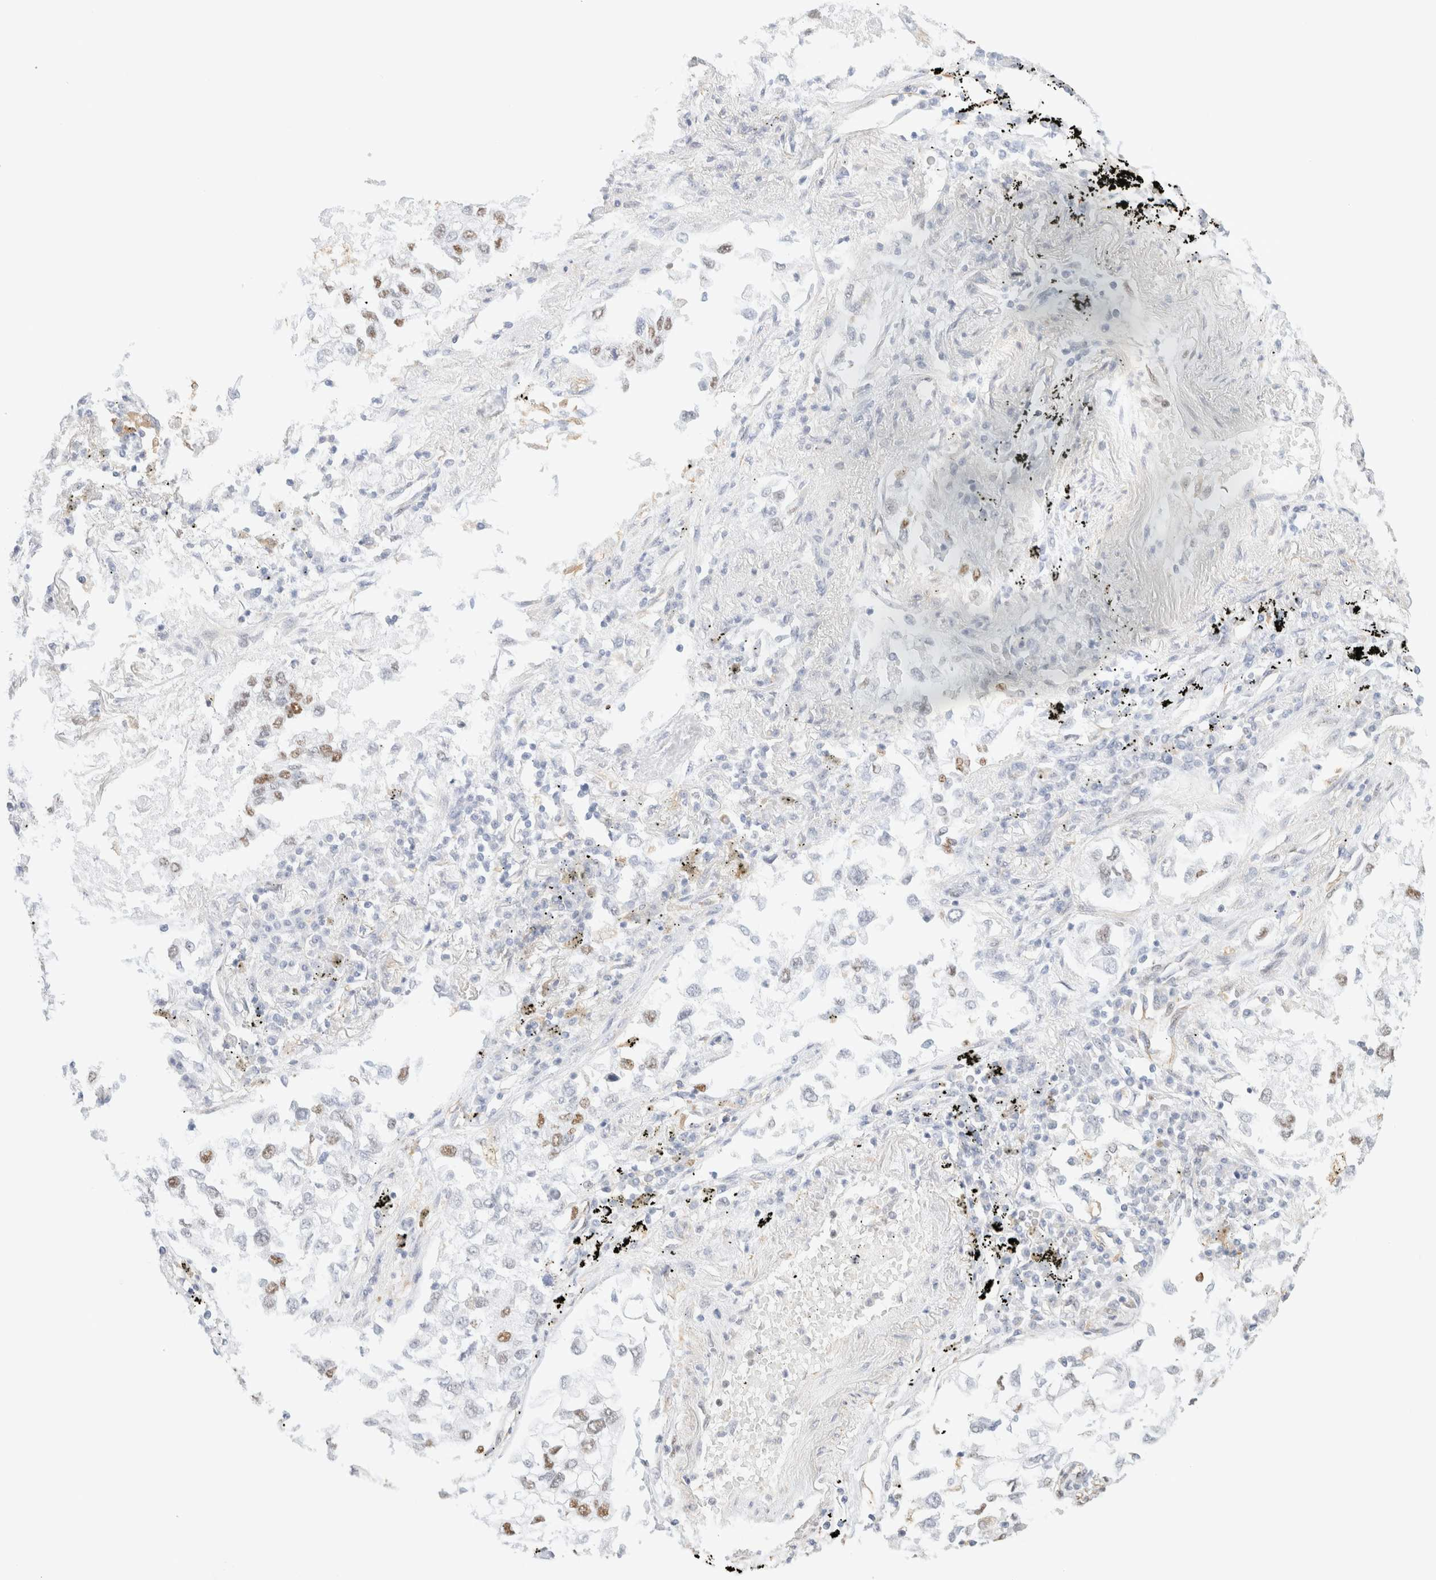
{"staining": {"intensity": "moderate", "quantity": "<25%", "location": "nuclear"}, "tissue": "lung cancer", "cell_type": "Tumor cells", "image_type": "cancer", "snomed": [{"axis": "morphology", "description": "Inflammation, NOS"}, {"axis": "morphology", "description": "Adenocarcinoma, NOS"}, {"axis": "topography", "description": "Lung"}], "caption": "A high-resolution histopathology image shows immunohistochemistry staining of adenocarcinoma (lung), which demonstrates moderate nuclear expression in about <25% of tumor cells. The staining is performed using DAB brown chromogen to label protein expression. The nuclei are counter-stained blue using hematoxylin.", "gene": "ARID5A", "patient": {"sex": "male", "age": 63}}